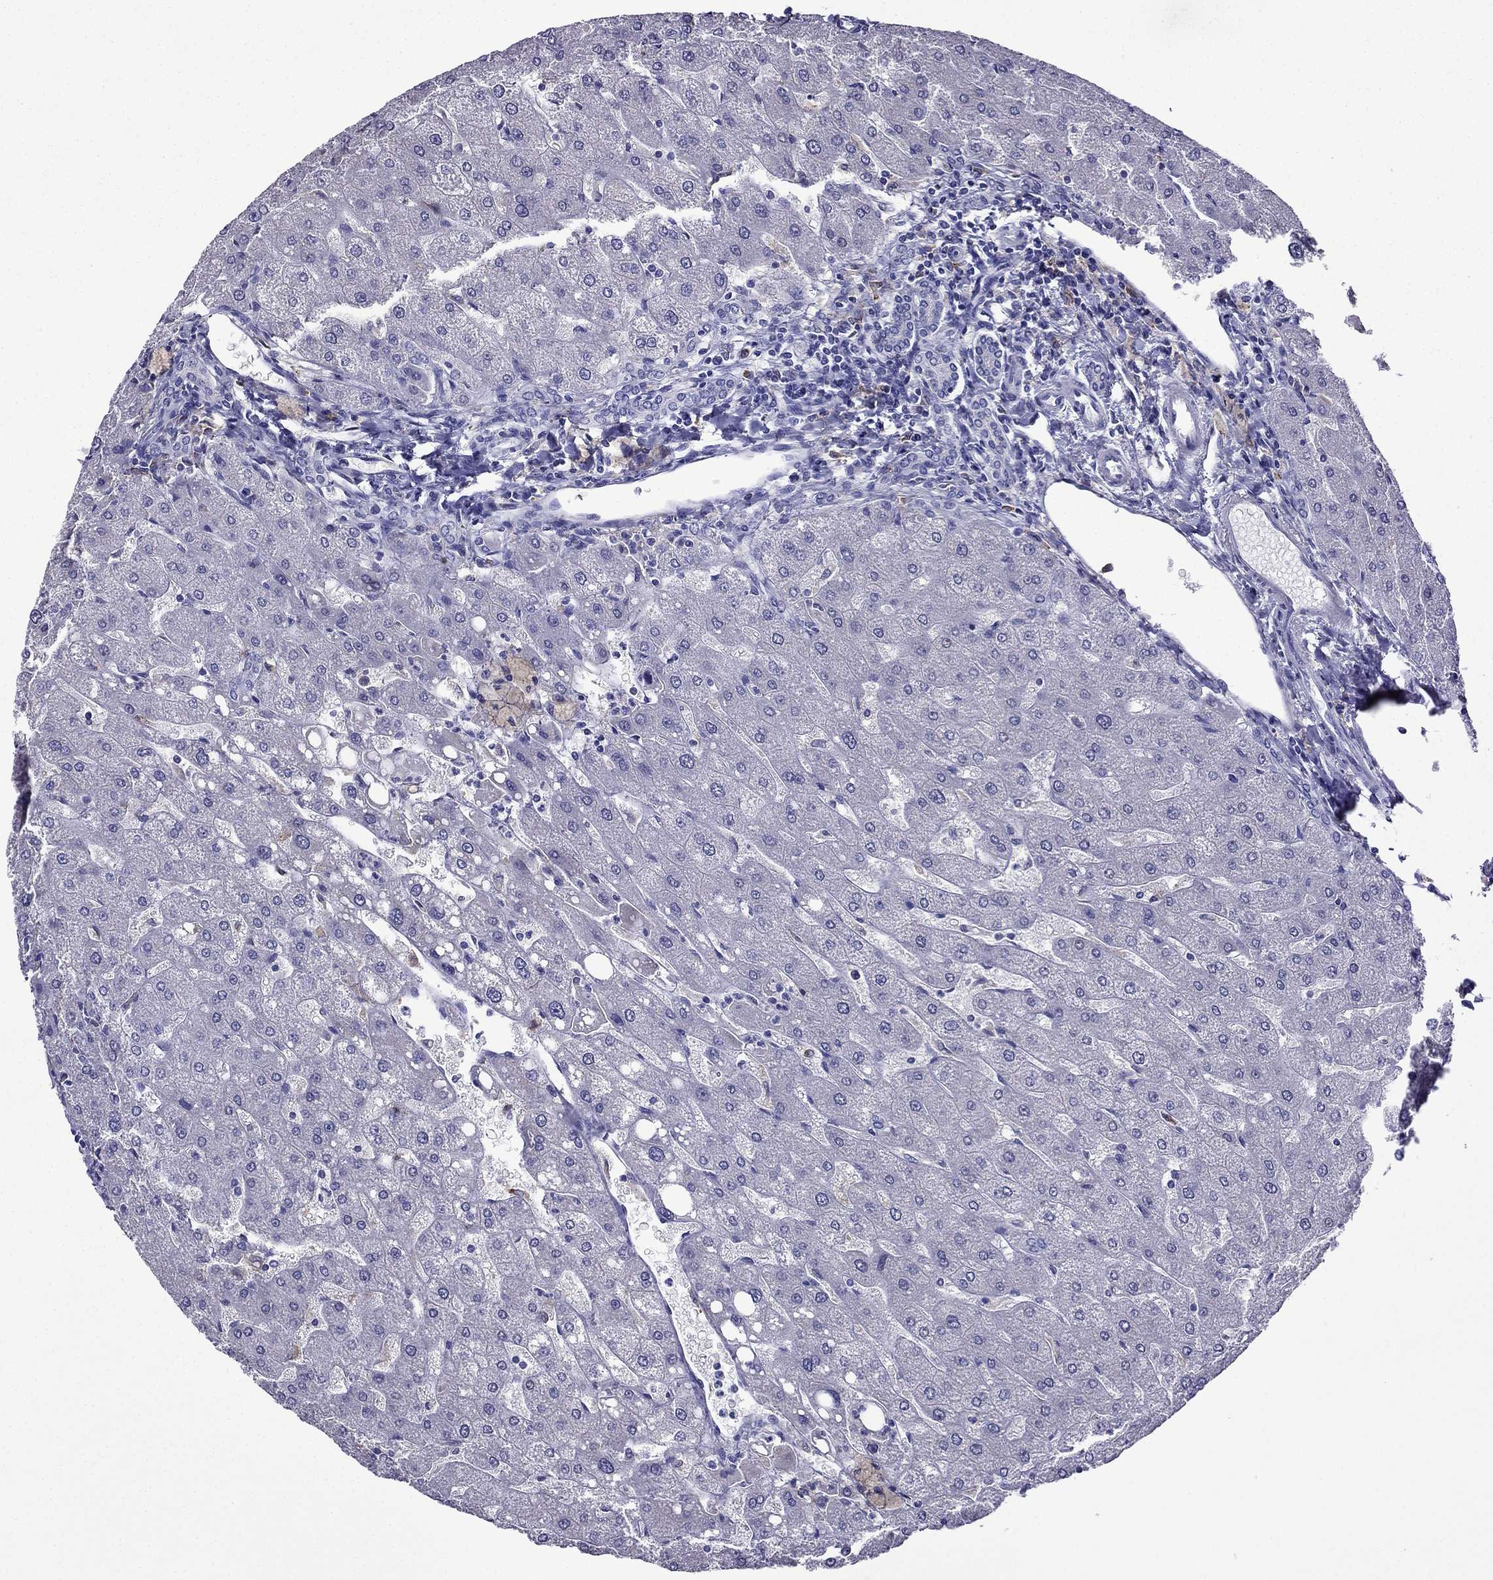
{"staining": {"intensity": "negative", "quantity": "none", "location": "none"}, "tissue": "liver", "cell_type": "Cholangiocytes", "image_type": "normal", "snomed": [{"axis": "morphology", "description": "Normal tissue, NOS"}, {"axis": "topography", "description": "Liver"}], "caption": "A photomicrograph of human liver is negative for staining in cholangiocytes. The staining is performed using DAB (3,3'-diaminobenzidine) brown chromogen with nuclei counter-stained in using hematoxylin.", "gene": "TSSK4", "patient": {"sex": "male", "age": 67}}